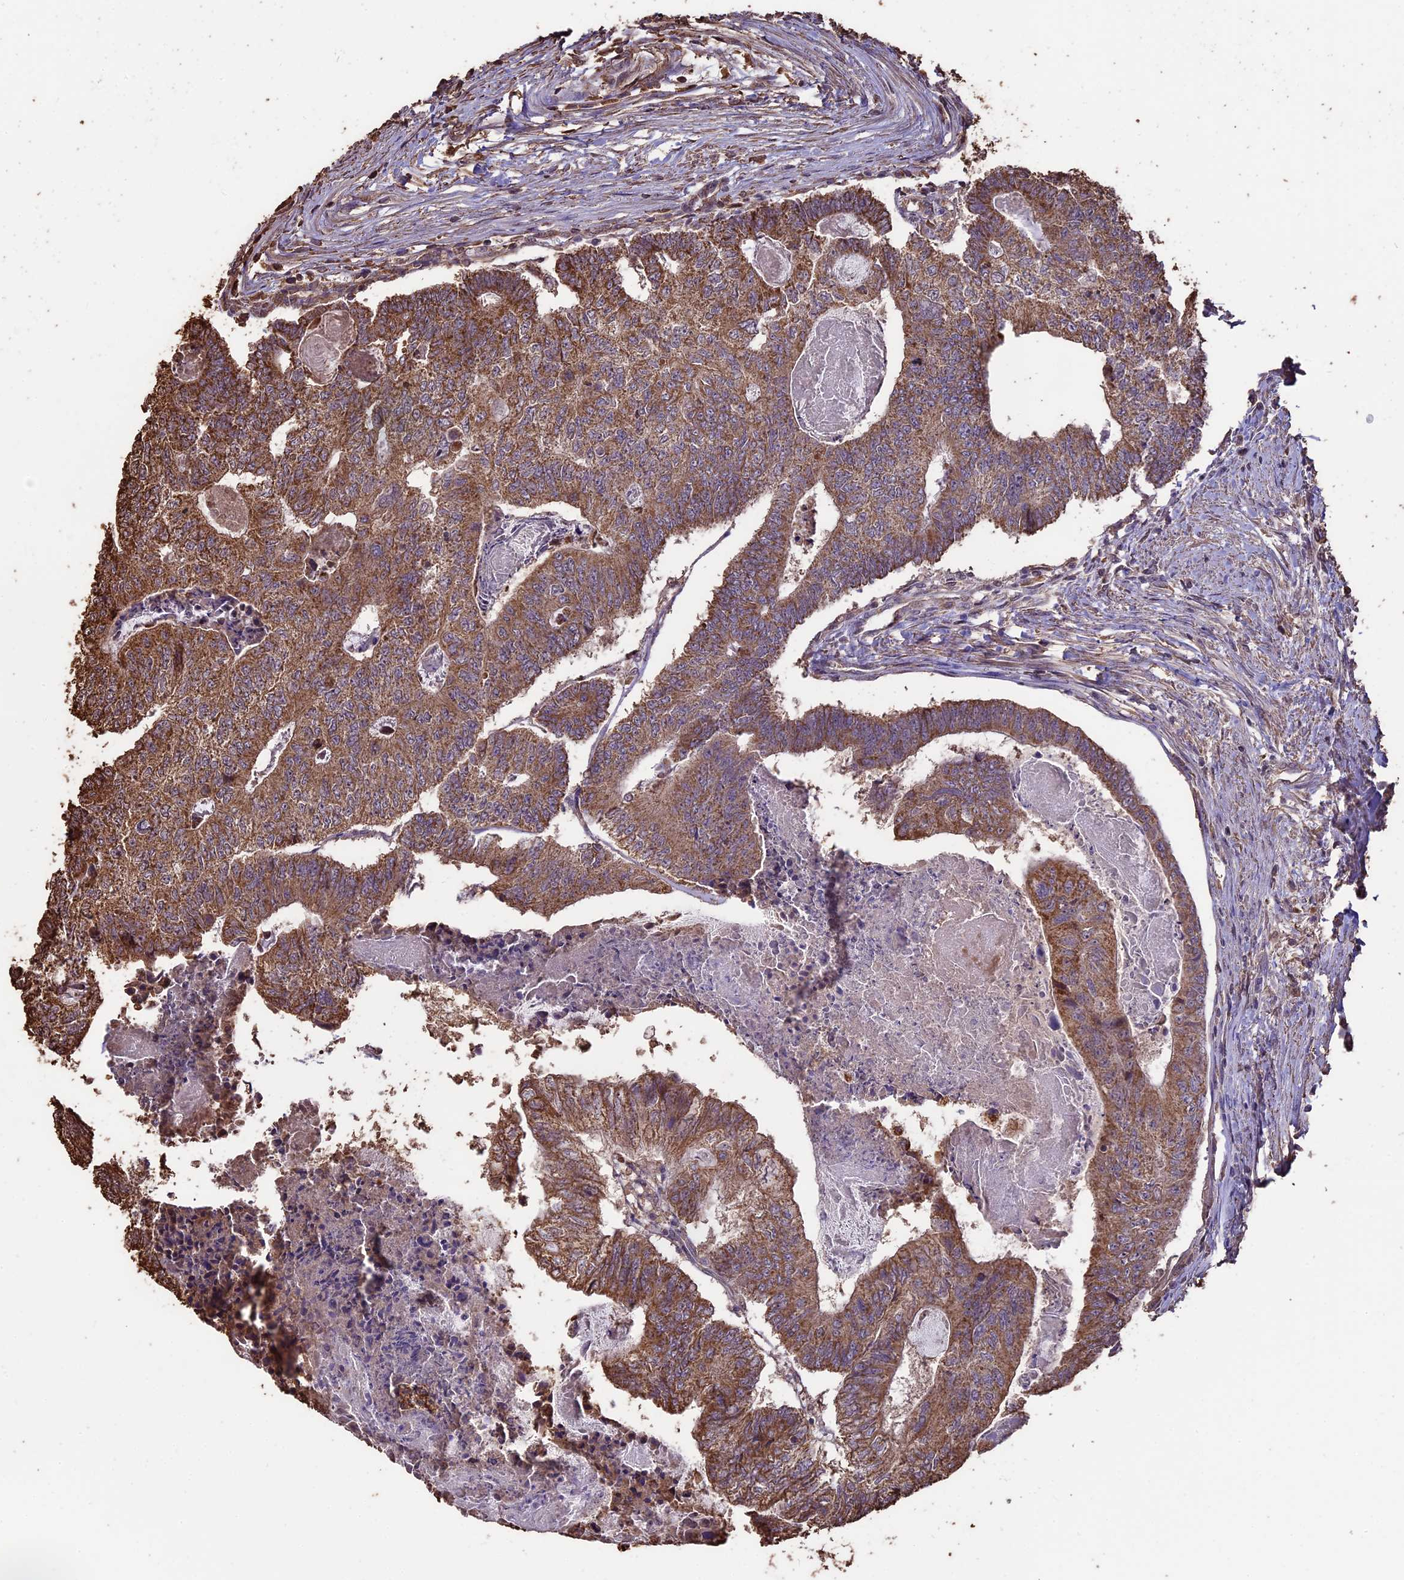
{"staining": {"intensity": "moderate", "quantity": ">75%", "location": "cytoplasmic/membranous"}, "tissue": "colorectal cancer", "cell_type": "Tumor cells", "image_type": "cancer", "snomed": [{"axis": "morphology", "description": "Adenocarcinoma, NOS"}, {"axis": "topography", "description": "Colon"}], "caption": "Brown immunohistochemical staining in colorectal cancer (adenocarcinoma) displays moderate cytoplasmic/membranous staining in approximately >75% of tumor cells.", "gene": "PGPEP1L", "patient": {"sex": "female", "age": 67}}